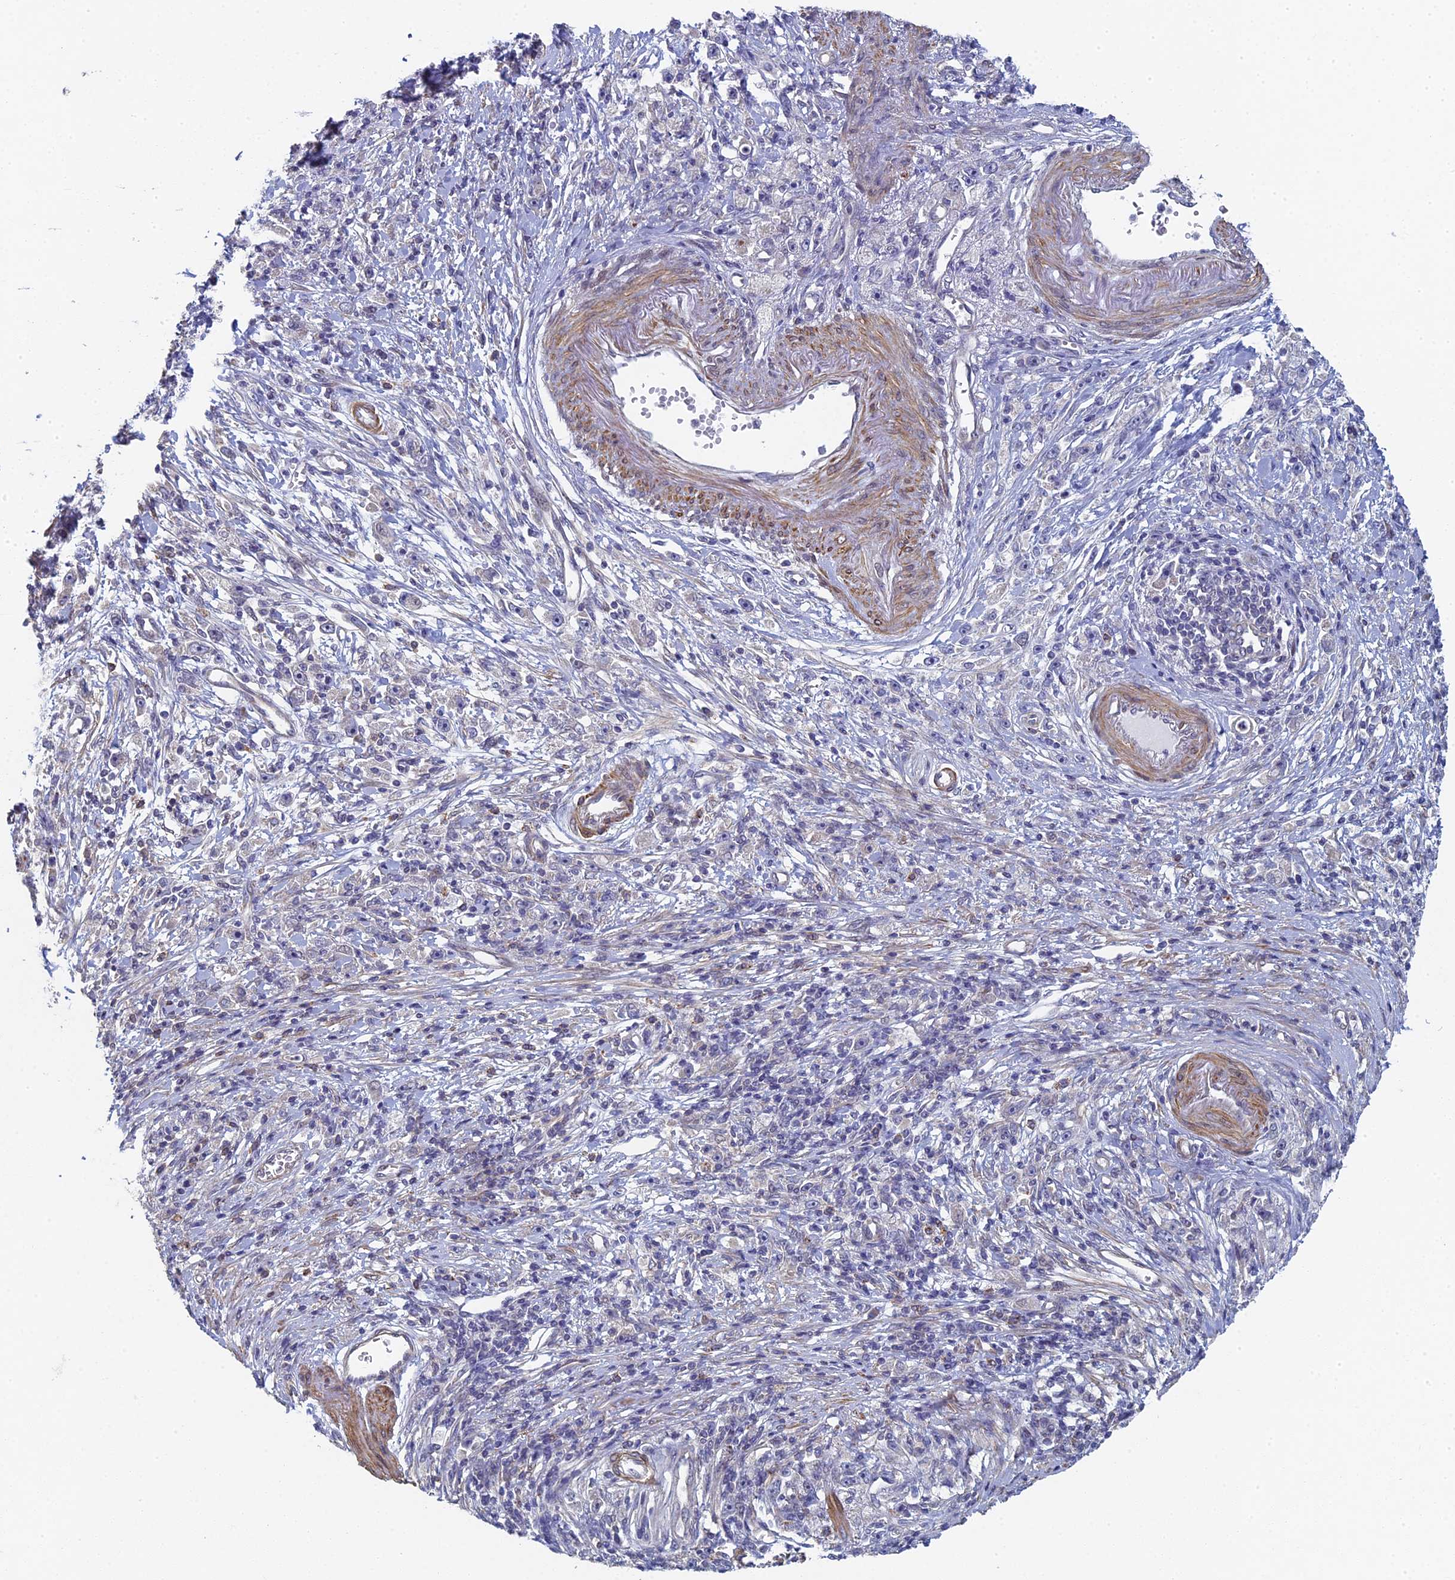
{"staining": {"intensity": "negative", "quantity": "none", "location": "none"}, "tissue": "stomach cancer", "cell_type": "Tumor cells", "image_type": "cancer", "snomed": [{"axis": "morphology", "description": "Adenocarcinoma, NOS"}, {"axis": "topography", "description": "Stomach"}], "caption": "High magnification brightfield microscopy of stomach cancer (adenocarcinoma) stained with DAB (brown) and counterstained with hematoxylin (blue): tumor cells show no significant positivity.", "gene": "DIXDC1", "patient": {"sex": "female", "age": 59}}